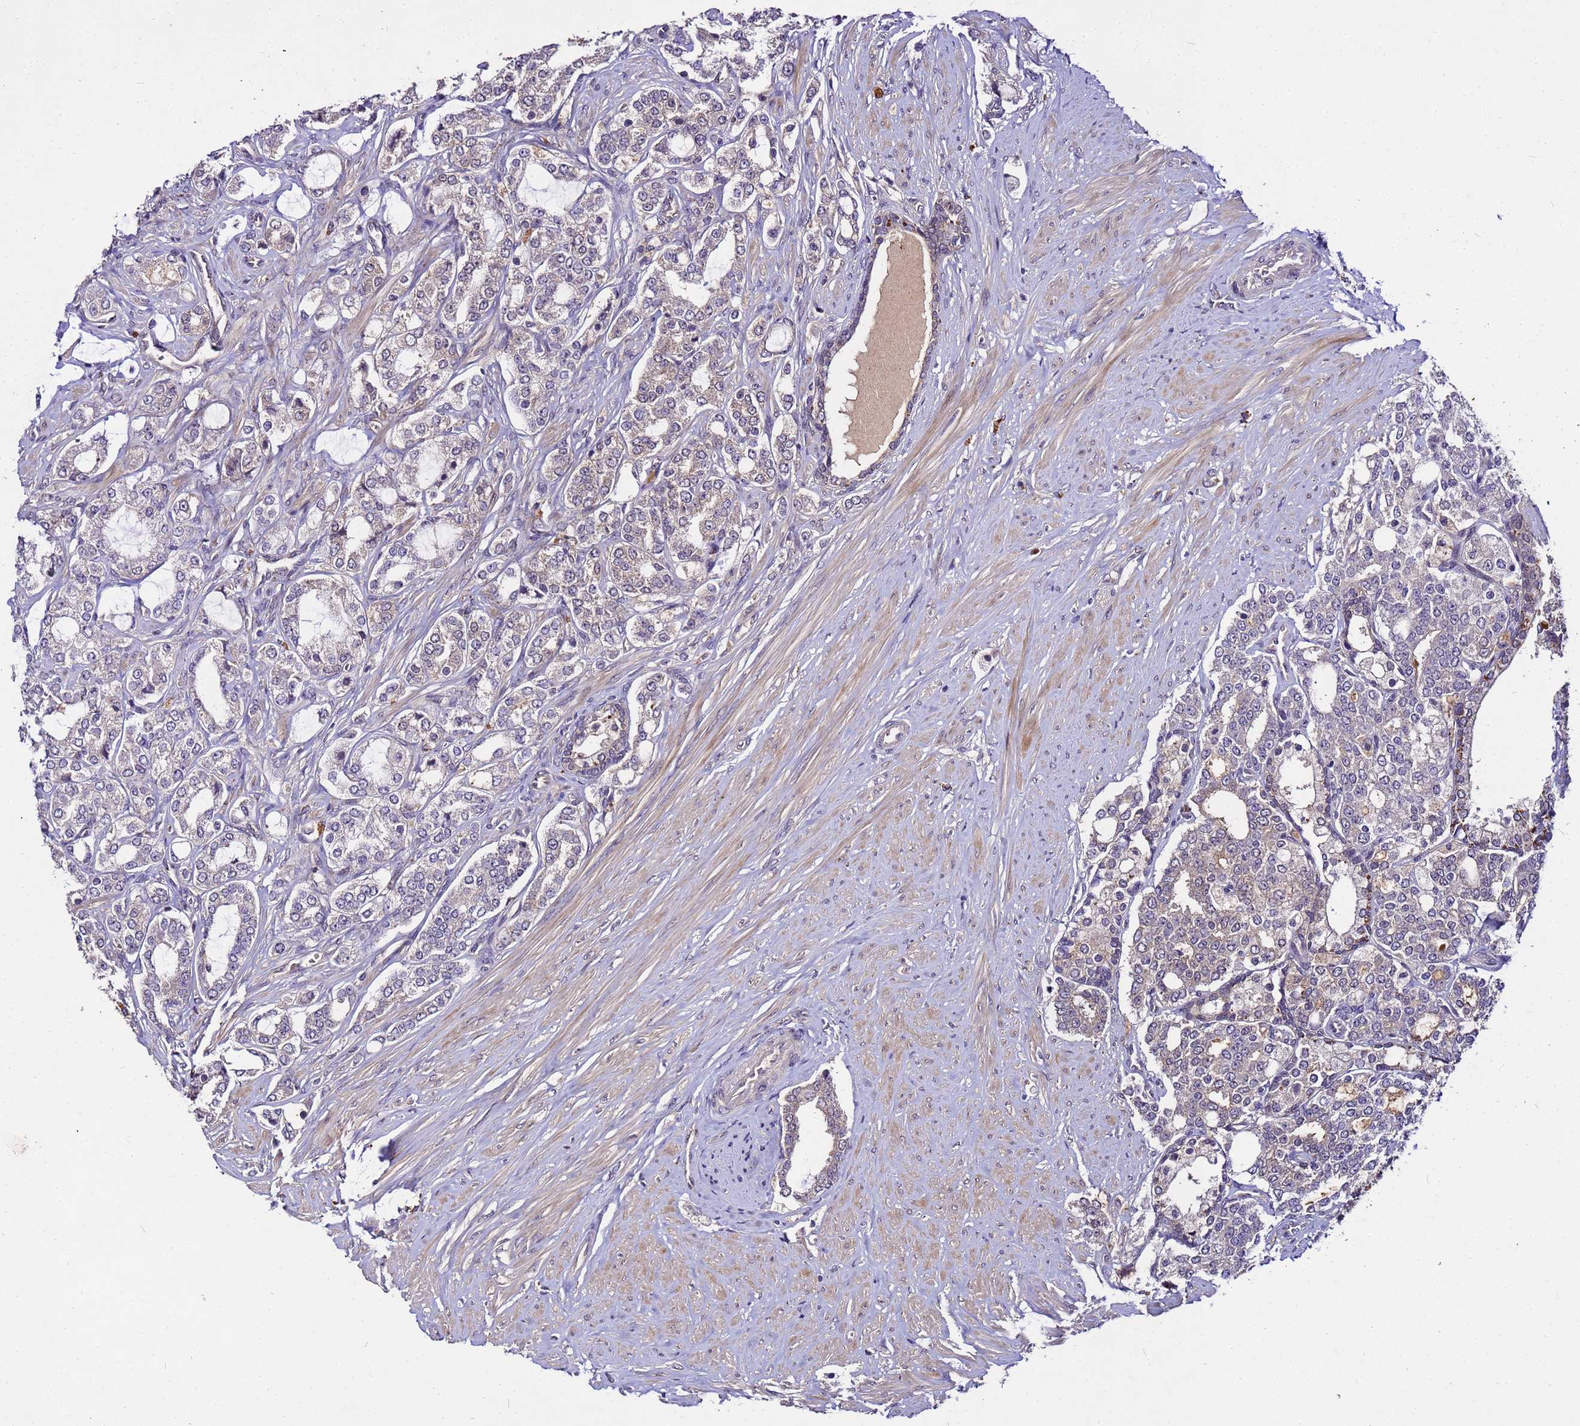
{"staining": {"intensity": "moderate", "quantity": "<25%", "location": "cytoplasmic/membranous"}, "tissue": "prostate cancer", "cell_type": "Tumor cells", "image_type": "cancer", "snomed": [{"axis": "morphology", "description": "Adenocarcinoma, High grade"}, {"axis": "topography", "description": "Prostate"}], "caption": "Adenocarcinoma (high-grade) (prostate) tissue displays moderate cytoplasmic/membranous staining in about <25% of tumor cells, visualized by immunohistochemistry. The staining was performed using DAB (3,3'-diaminobenzidine) to visualize the protein expression in brown, while the nuclei were stained in blue with hematoxylin (Magnification: 20x).", "gene": "GSPT2", "patient": {"sex": "male", "age": 64}}